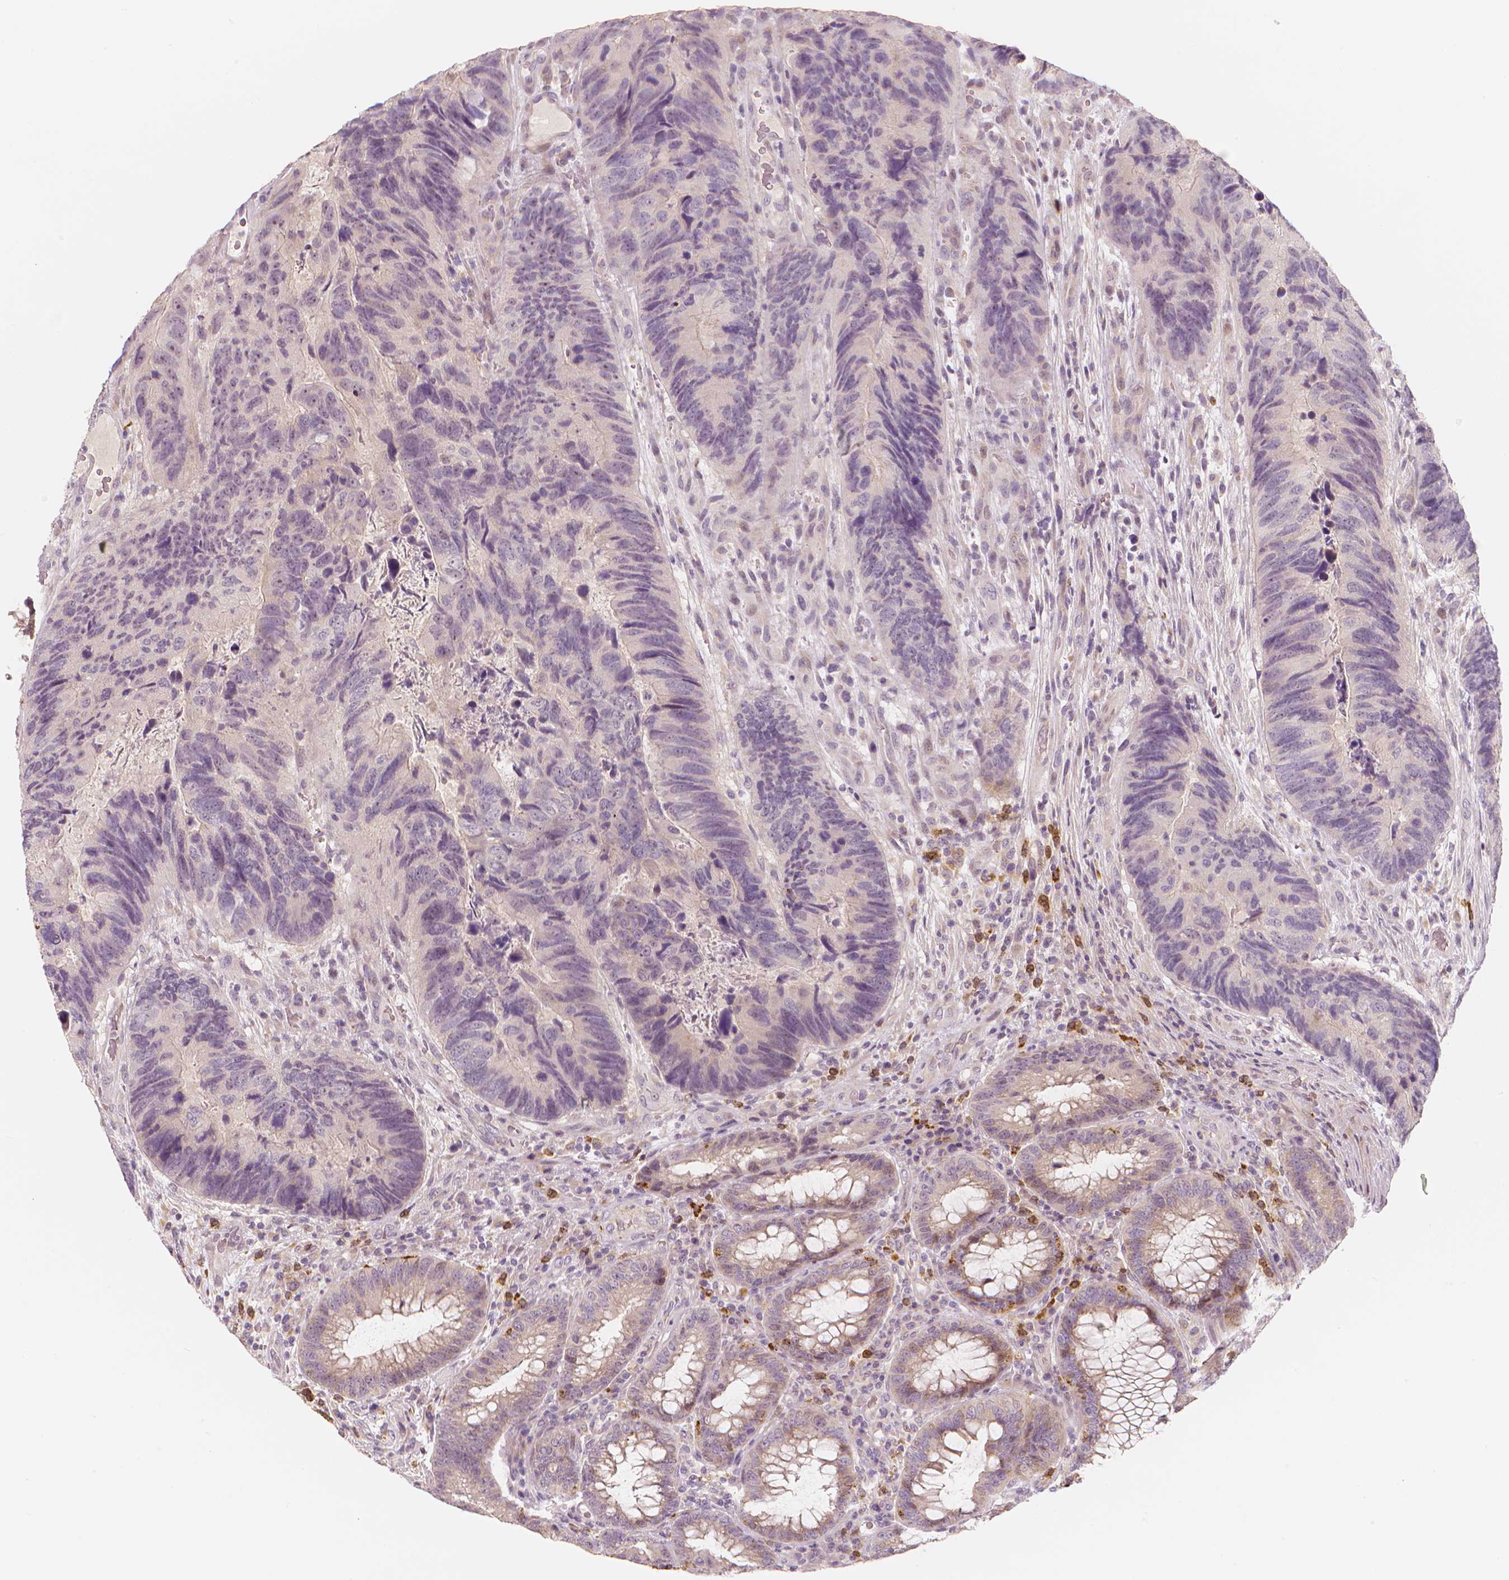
{"staining": {"intensity": "negative", "quantity": "none", "location": "none"}, "tissue": "colorectal cancer", "cell_type": "Tumor cells", "image_type": "cancer", "snomed": [{"axis": "morphology", "description": "Adenocarcinoma, NOS"}, {"axis": "topography", "description": "Colon"}], "caption": "IHC image of human colorectal cancer stained for a protein (brown), which exhibits no staining in tumor cells. Brightfield microscopy of immunohistochemistry stained with DAB (brown) and hematoxylin (blue), captured at high magnification.", "gene": "RNASE7", "patient": {"sex": "female", "age": 67}}